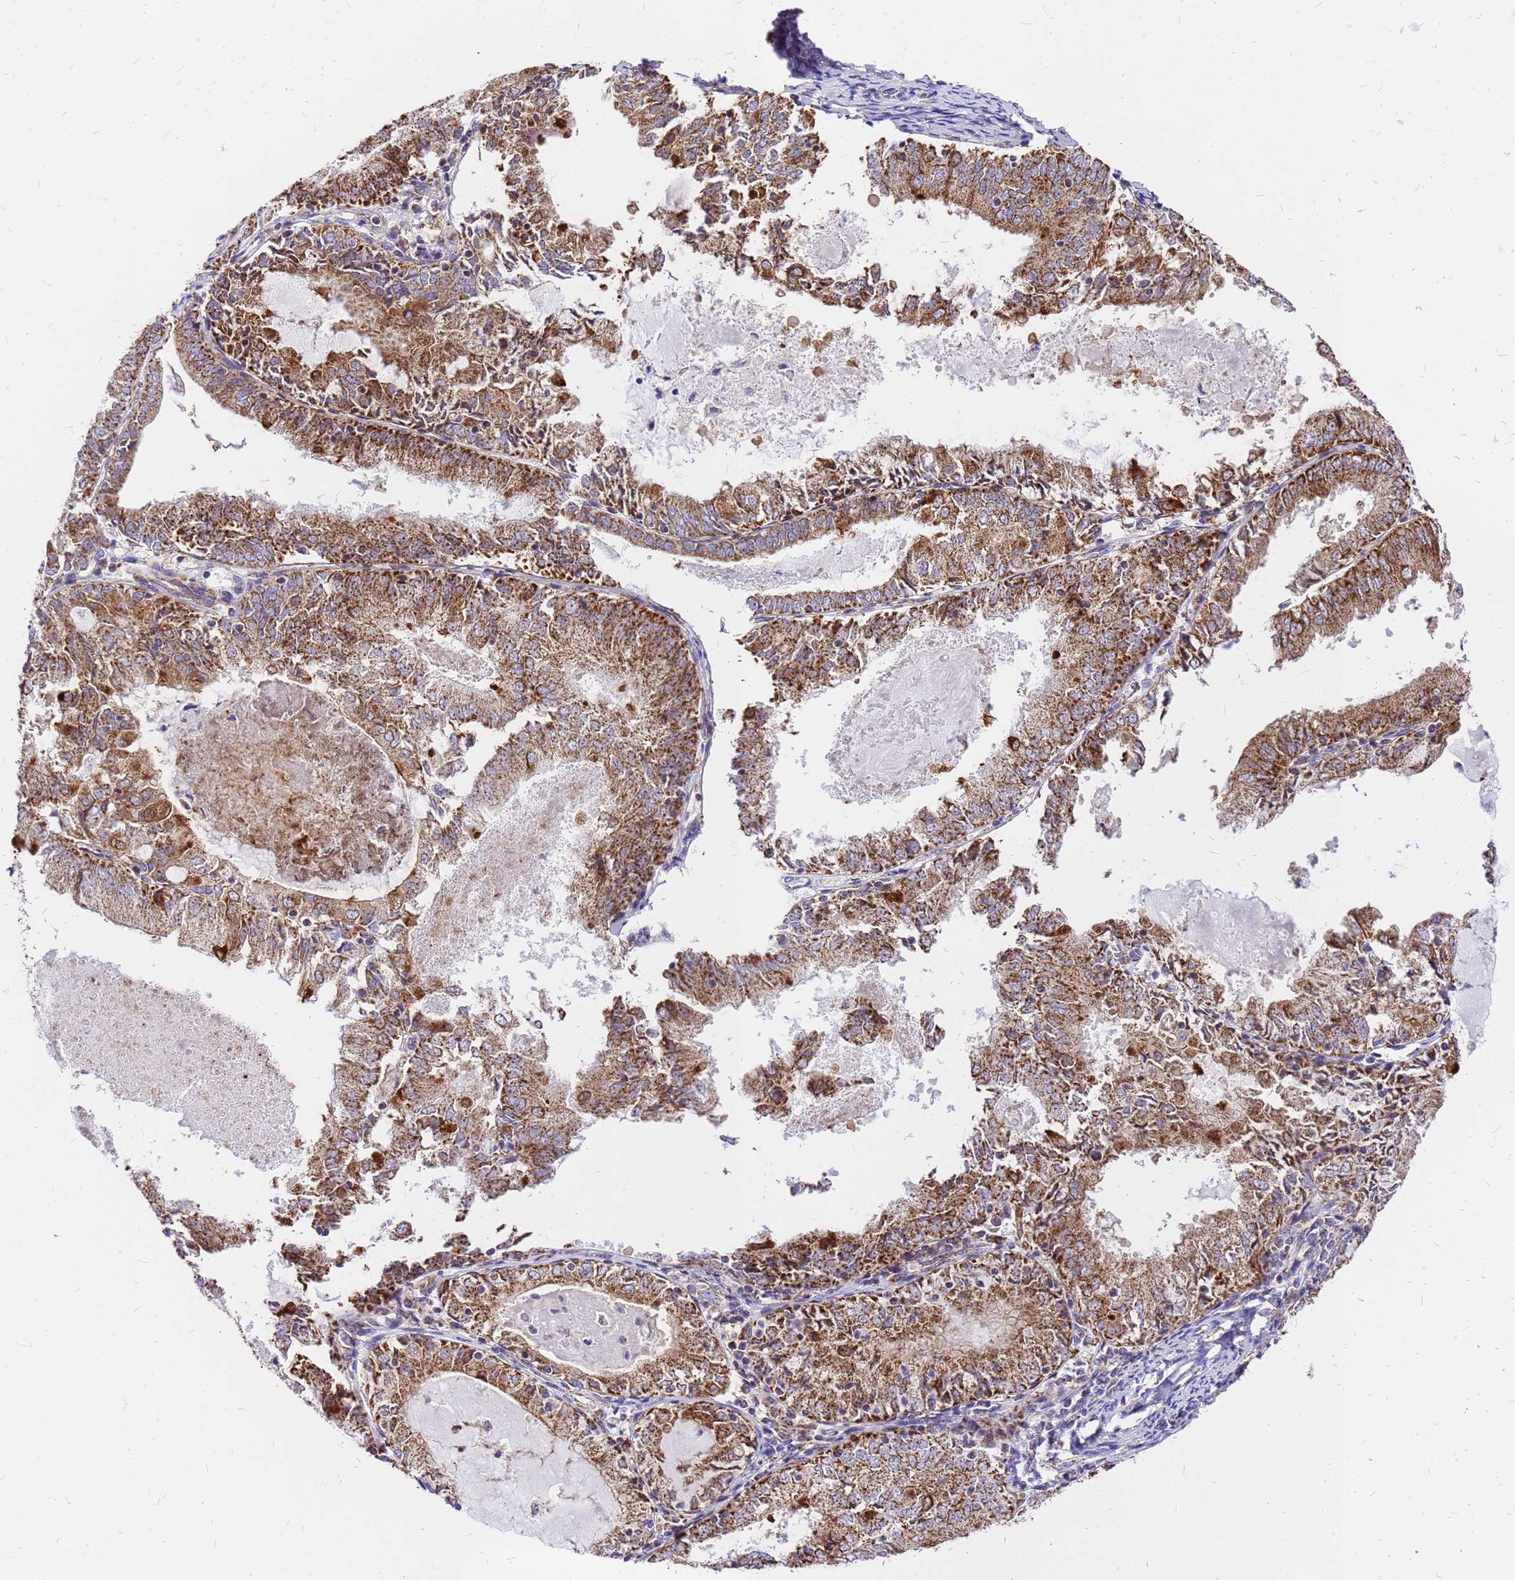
{"staining": {"intensity": "moderate", "quantity": ">75%", "location": "cytoplasmic/membranous"}, "tissue": "endometrial cancer", "cell_type": "Tumor cells", "image_type": "cancer", "snomed": [{"axis": "morphology", "description": "Adenocarcinoma, NOS"}, {"axis": "topography", "description": "Endometrium"}], "caption": "The micrograph displays staining of endometrial cancer (adenocarcinoma), revealing moderate cytoplasmic/membranous protein staining (brown color) within tumor cells.", "gene": "MRPS26", "patient": {"sex": "female", "age": 57}}